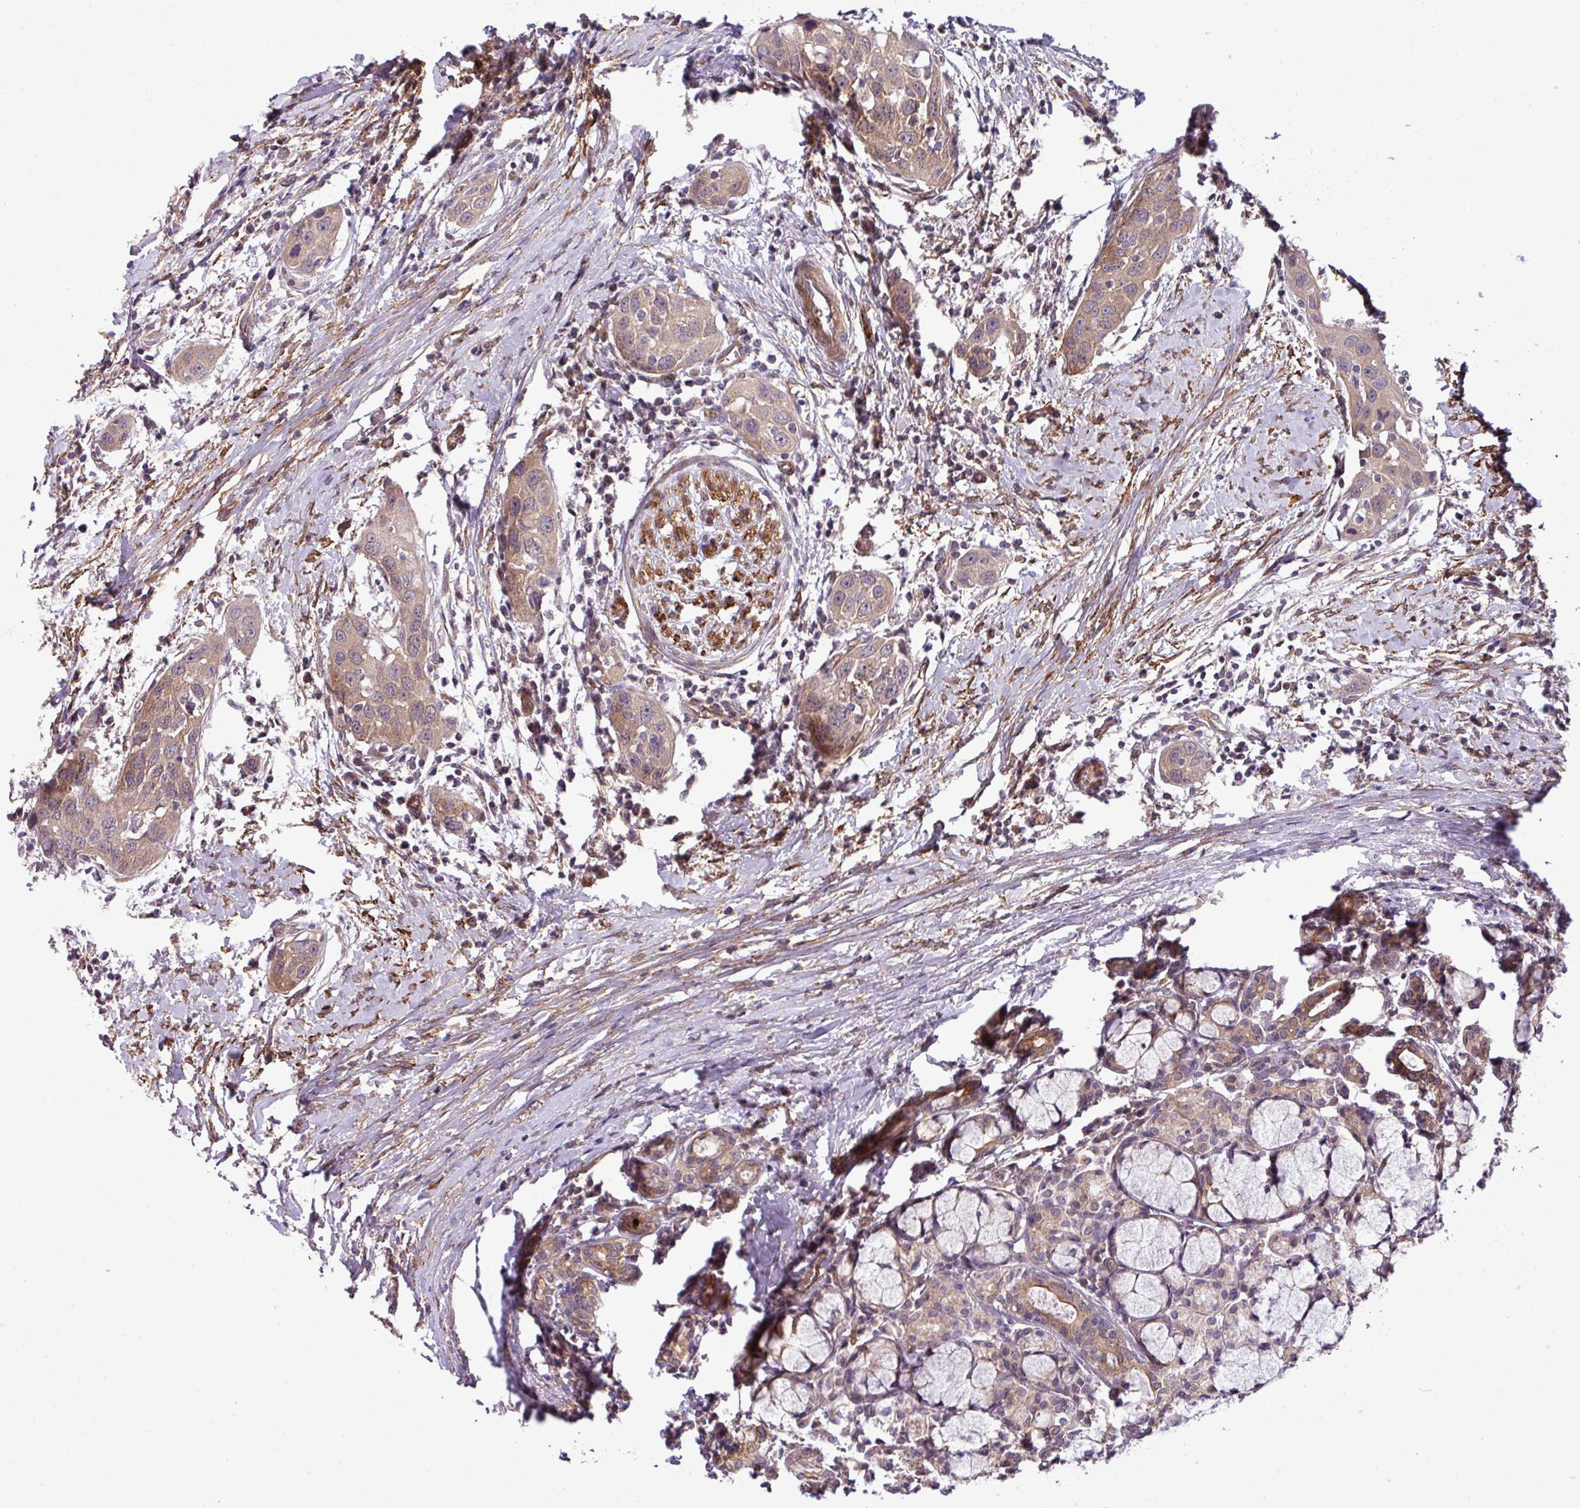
{"staining": {"intensity": "moderate", "quantity": ">75%", "location": "cytoplasmic/membranous"}, "tissue": "head and neck cancer", "cell_type": "Tumor cells", "image_type": "cancer", "snomed": [{"axis": "morphology", "description": "Squamous cell carcinoma, NOS"}, {"axis": "topography", "description": "Oral tissue"}, {"axis": "topography", "description": "Head-Neck"}], "caption": "Head and neck cancer stained with a brown dye exhibits moderate cytoplasmic/membranous positive positivity in about >75% of tumor cells.", "gene": "XIAP", "patient": {"sex": "female", "age": 50}}